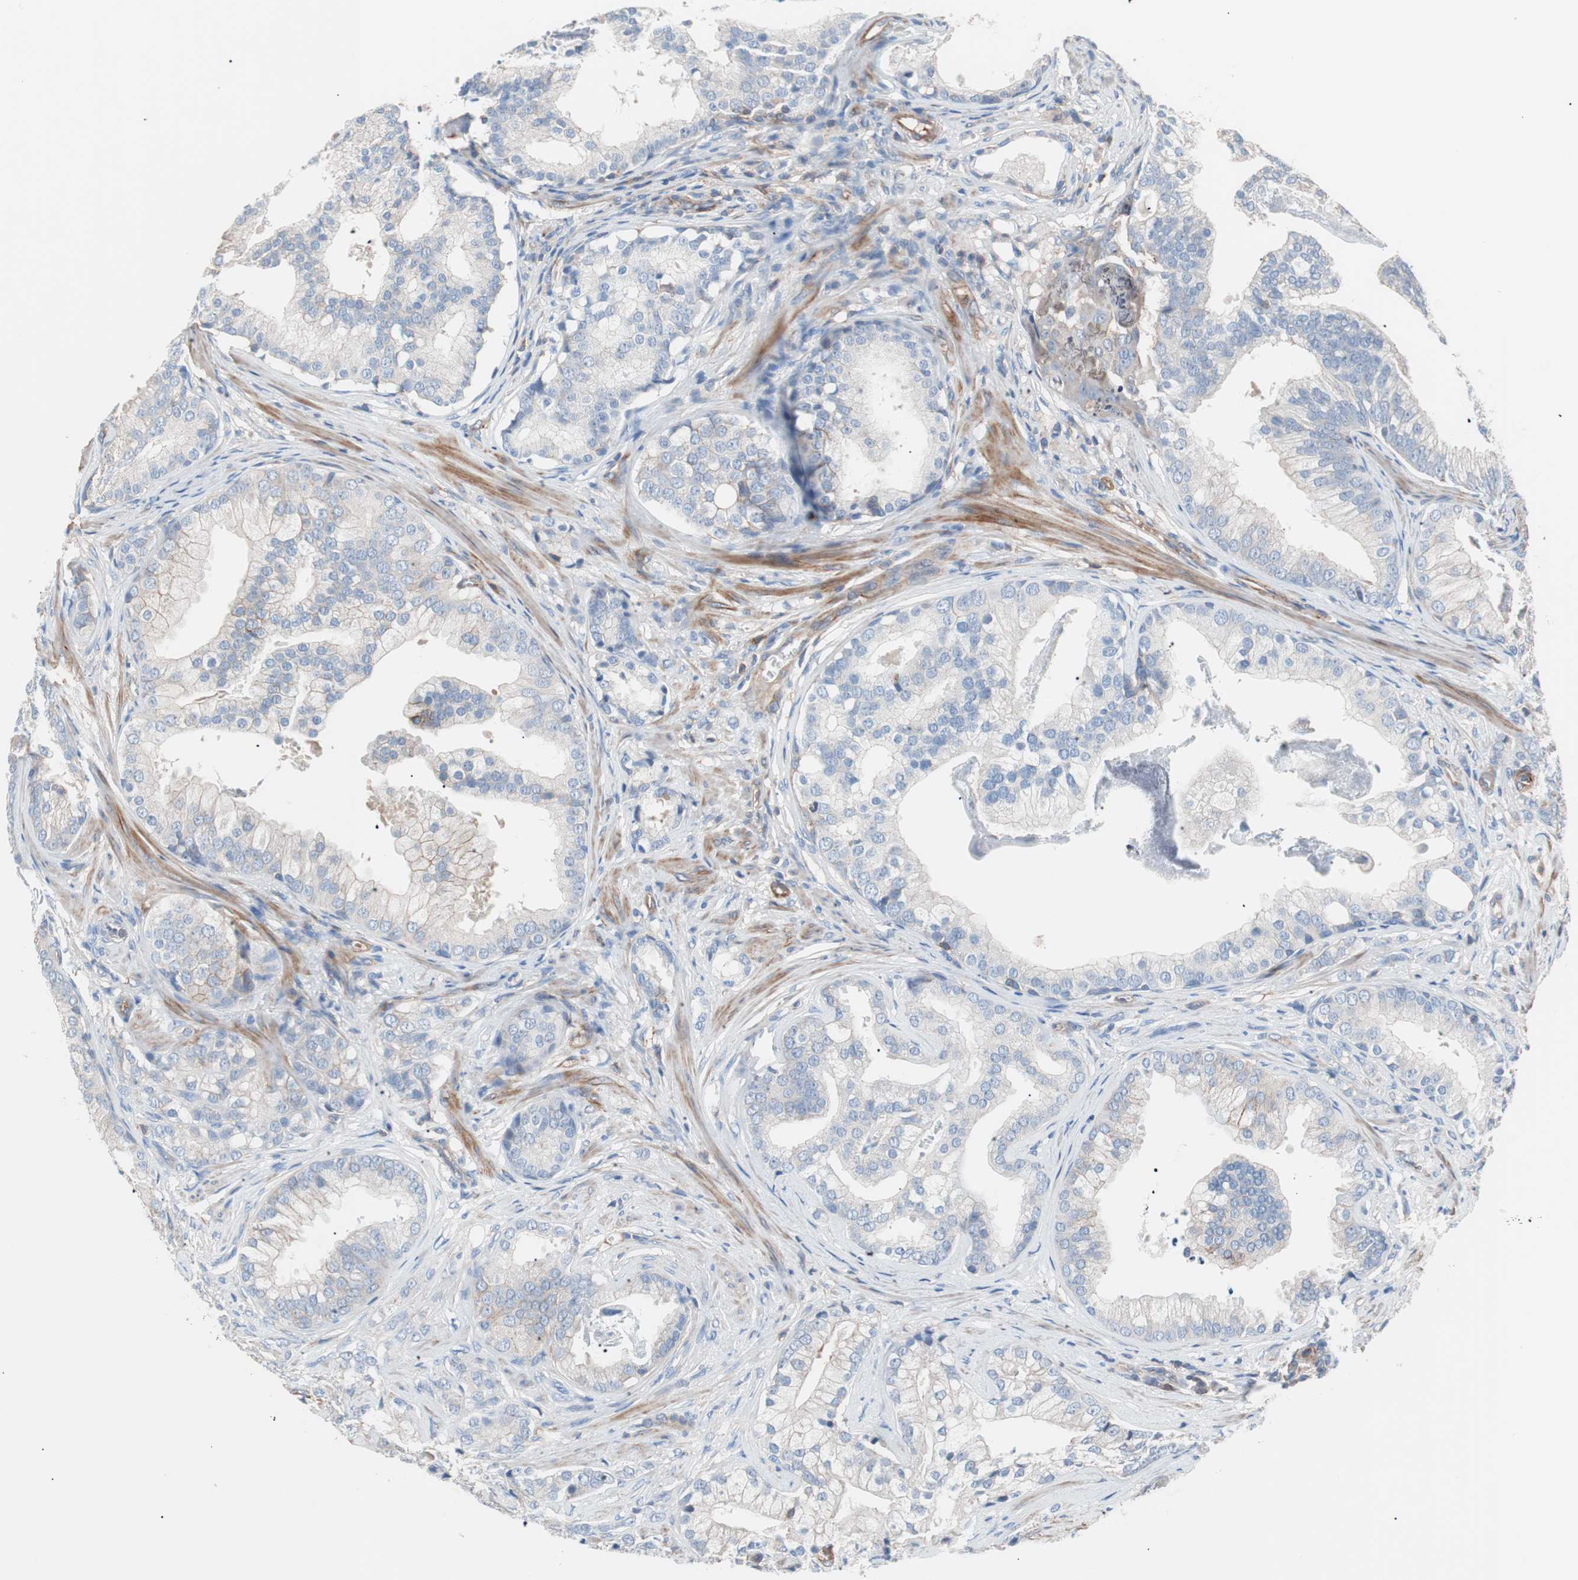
{"staining": {"intensity": "weak", "quantity": "<25%", "location": "cytoplasmic/membranous"}, "tissue": "prostate cancer", "cell_type": "Tumor cells", "image_type": "cancer", "snomed": [{"axis": "morphology", "description": "Adenocarcinoma, Low grade"}, {"axis": "topography", "description": "Prostate"}], "caption": "This is an IHC photomicrograph of human prostate cancer (adenocarcinoma (low-grade)). There is no staining in tumor cells.", "gene": "GPR160", "patient": {"sex": "male", "age": 58}}